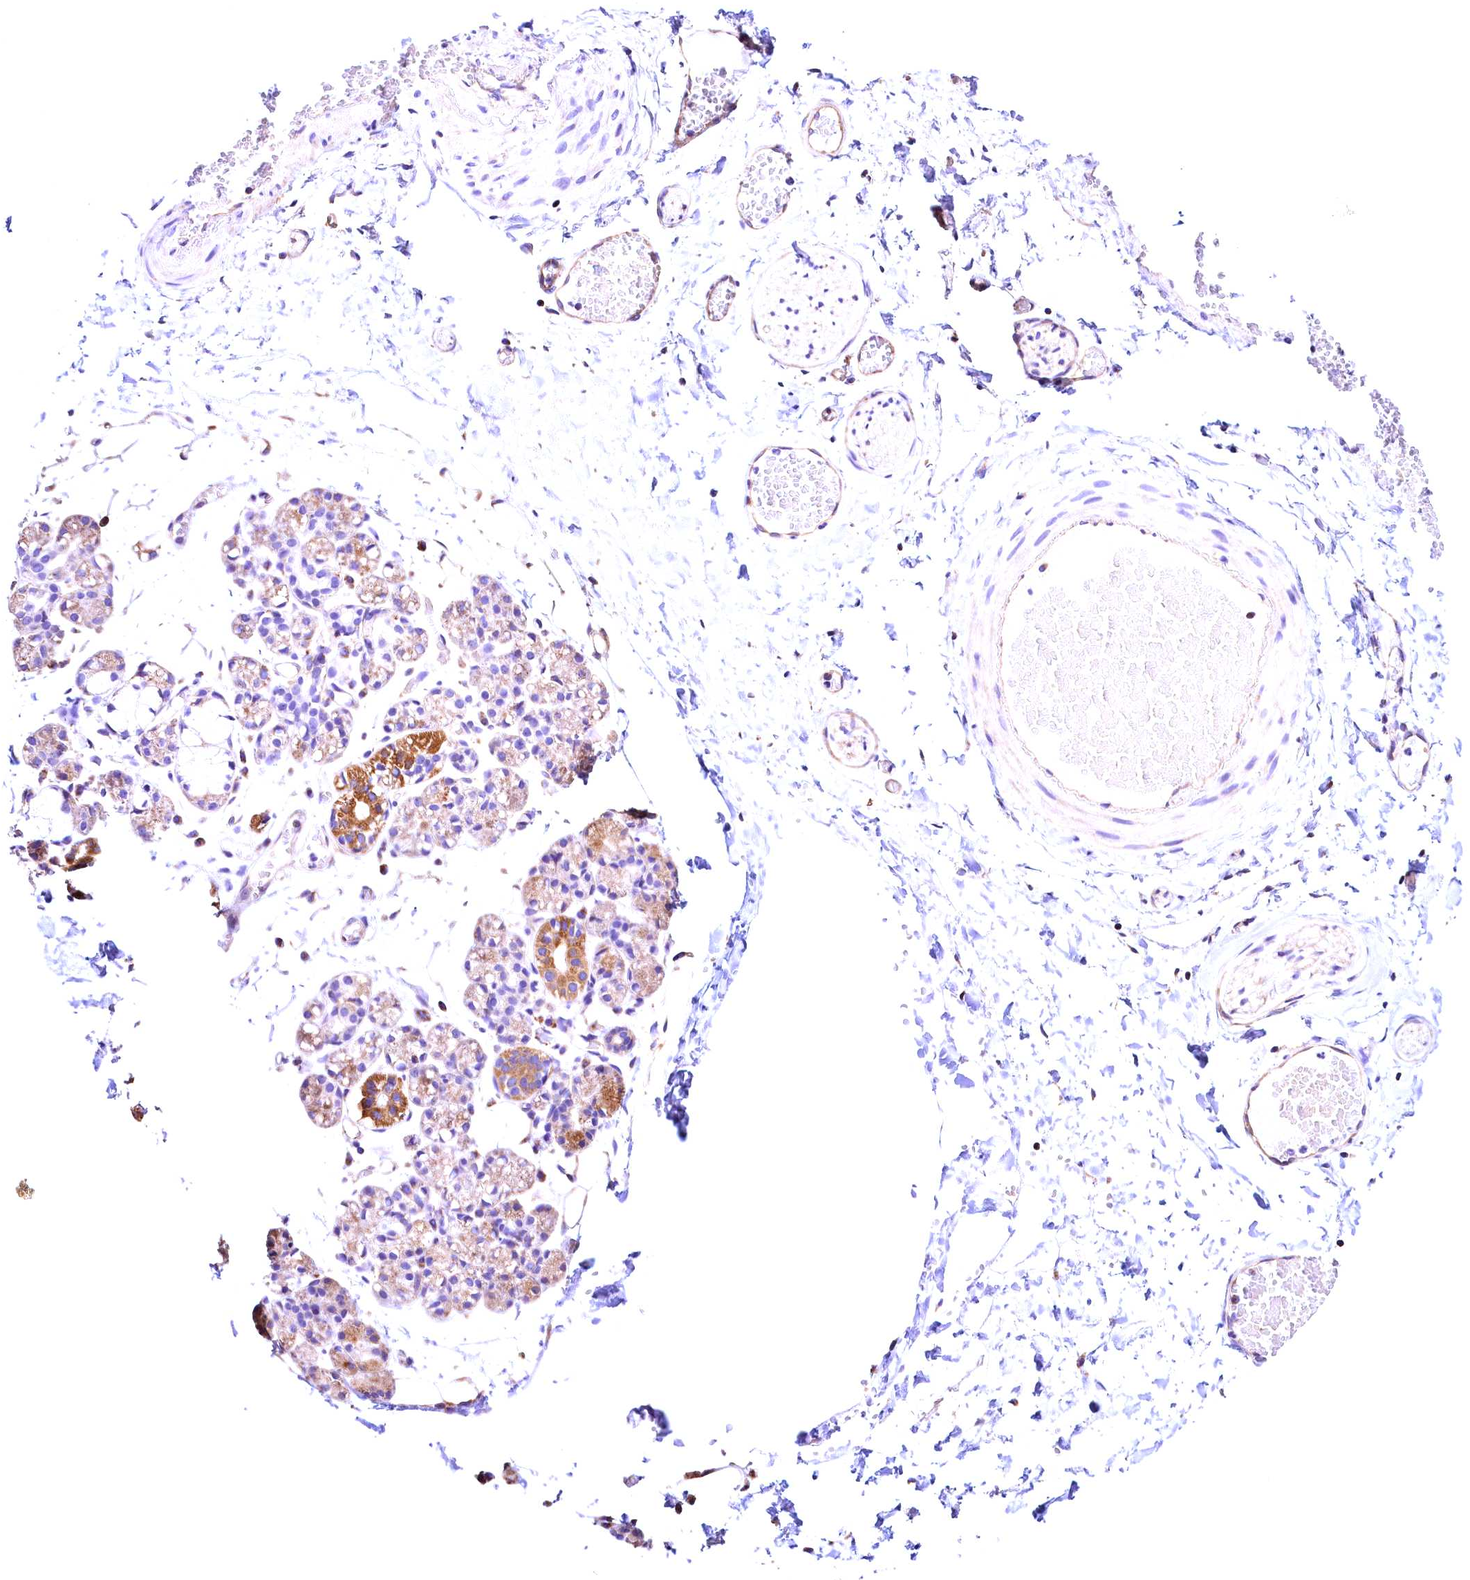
{"staining": {"intensity": "strong", "quantity": "<25%", "location": "cytoplasmic/membranous"}, "tissue": "salivary gland", "cell_type": "Glandular cells", "image_type": "normal", "snomed": [{"axis": "morphology", "description": "Normal tissue, NOS"}, {"axis": "topography", "description": "Salivary gland"}], "caption": "The micrograph displays staining of unremarkable salivary gland, revealing strong cytoplasmic/membranous protein positivity (brown color) within glandular cells. (DAB IHC, brown staining for protein, blue staining for nuclei).", "gene": "ACAA2", "patient": {"sex": "male", "age": 63}}